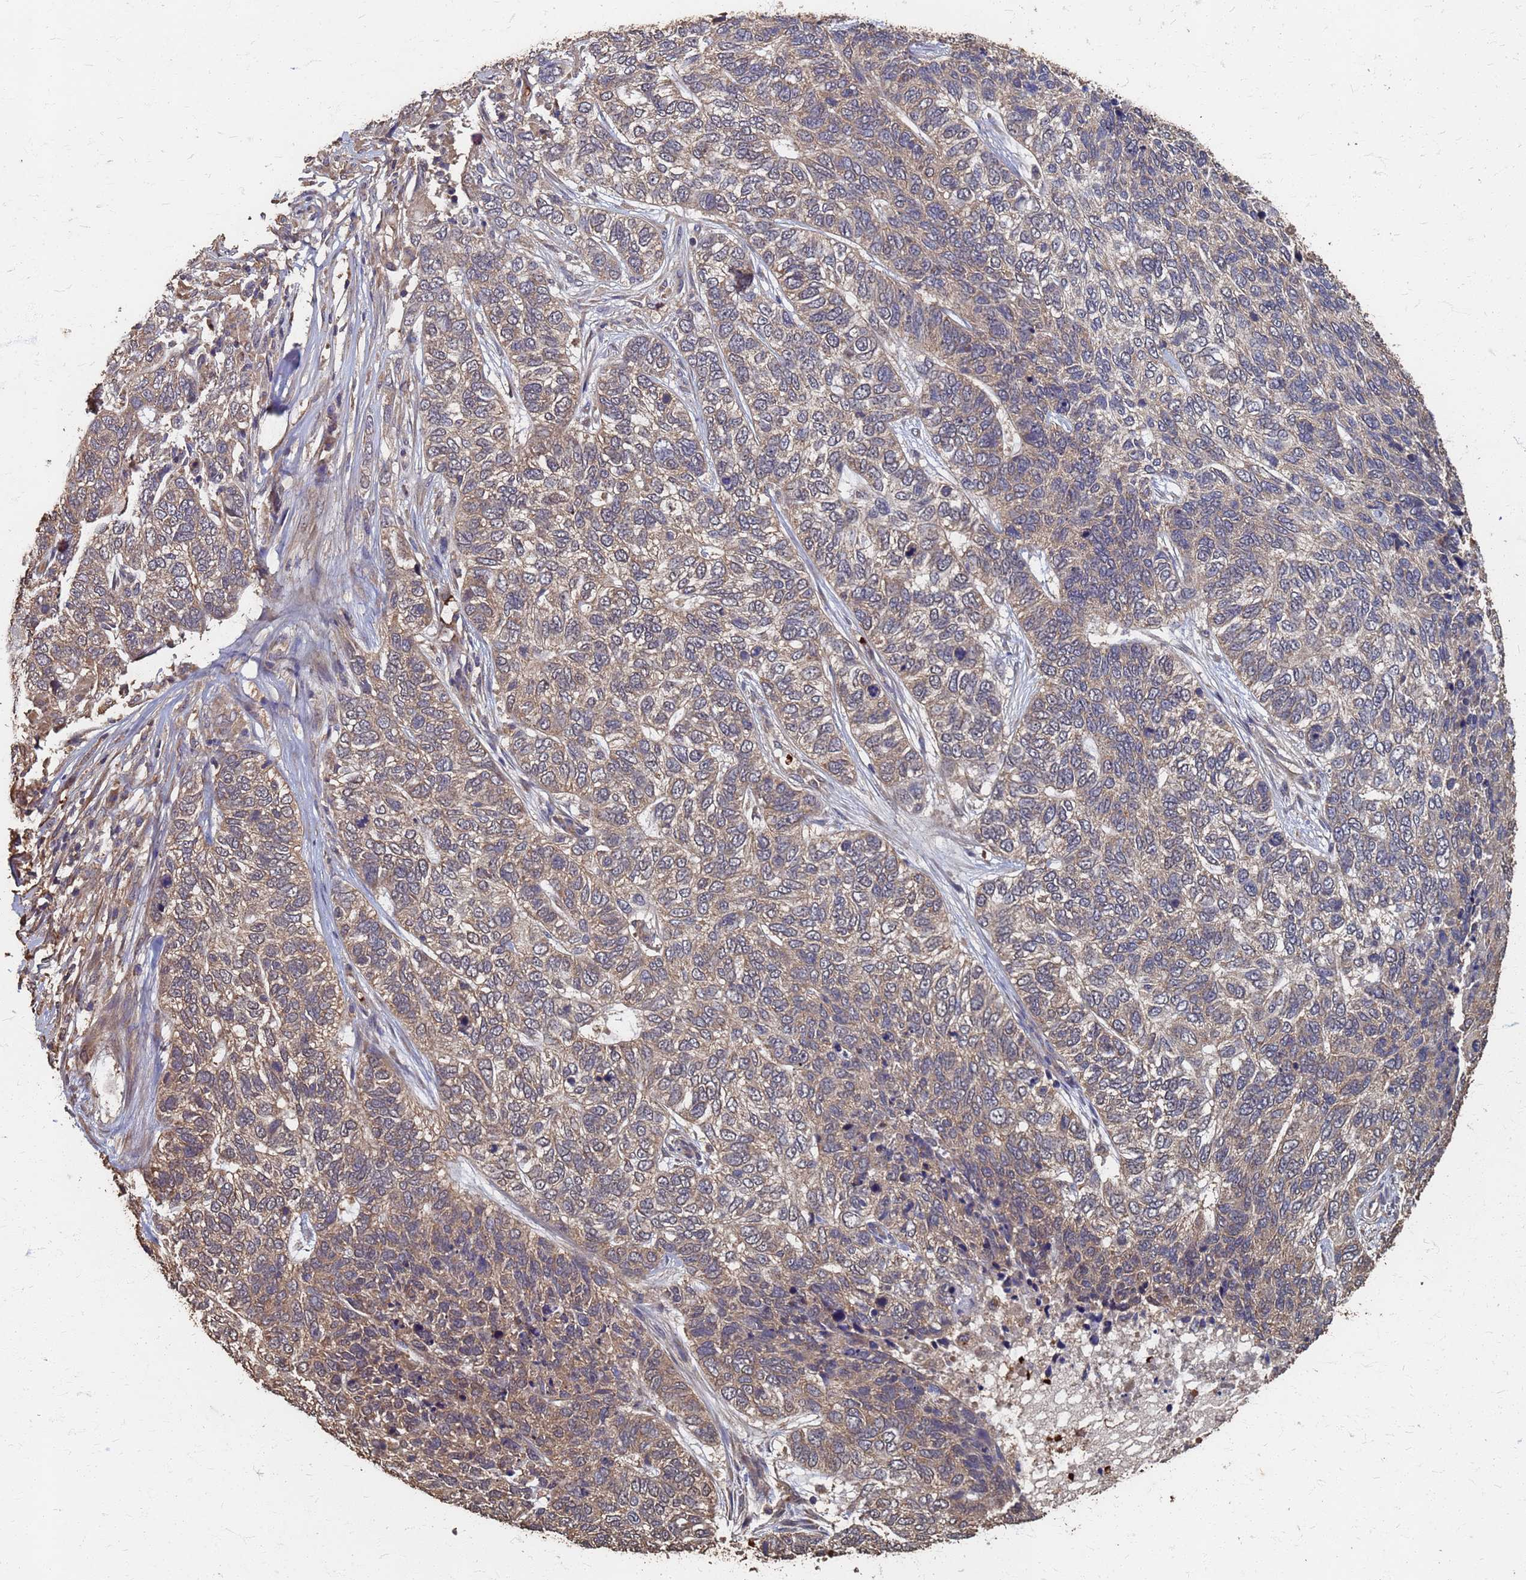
{"staining": {"intensity": "weak", "quantity": ">75%", "location": "cytoplasmic/membranous"}, "tissue": "skin cancer", "cell_type": "Tumor cells", "image_type": "cancer", "snomed": [{"axis": "morphology", "description": "Basal cell carcinoma"}, {"axis": "topography", "description": "Skin"}], "caption": "There is low levels of weak cytoplasmic/membranous positivity in tumor cells of skin cancer, as demonstrated by immunohistochemical staining (brown color).", "gene": "DPH5", "patient": {"sex": "female", "age": 65}}